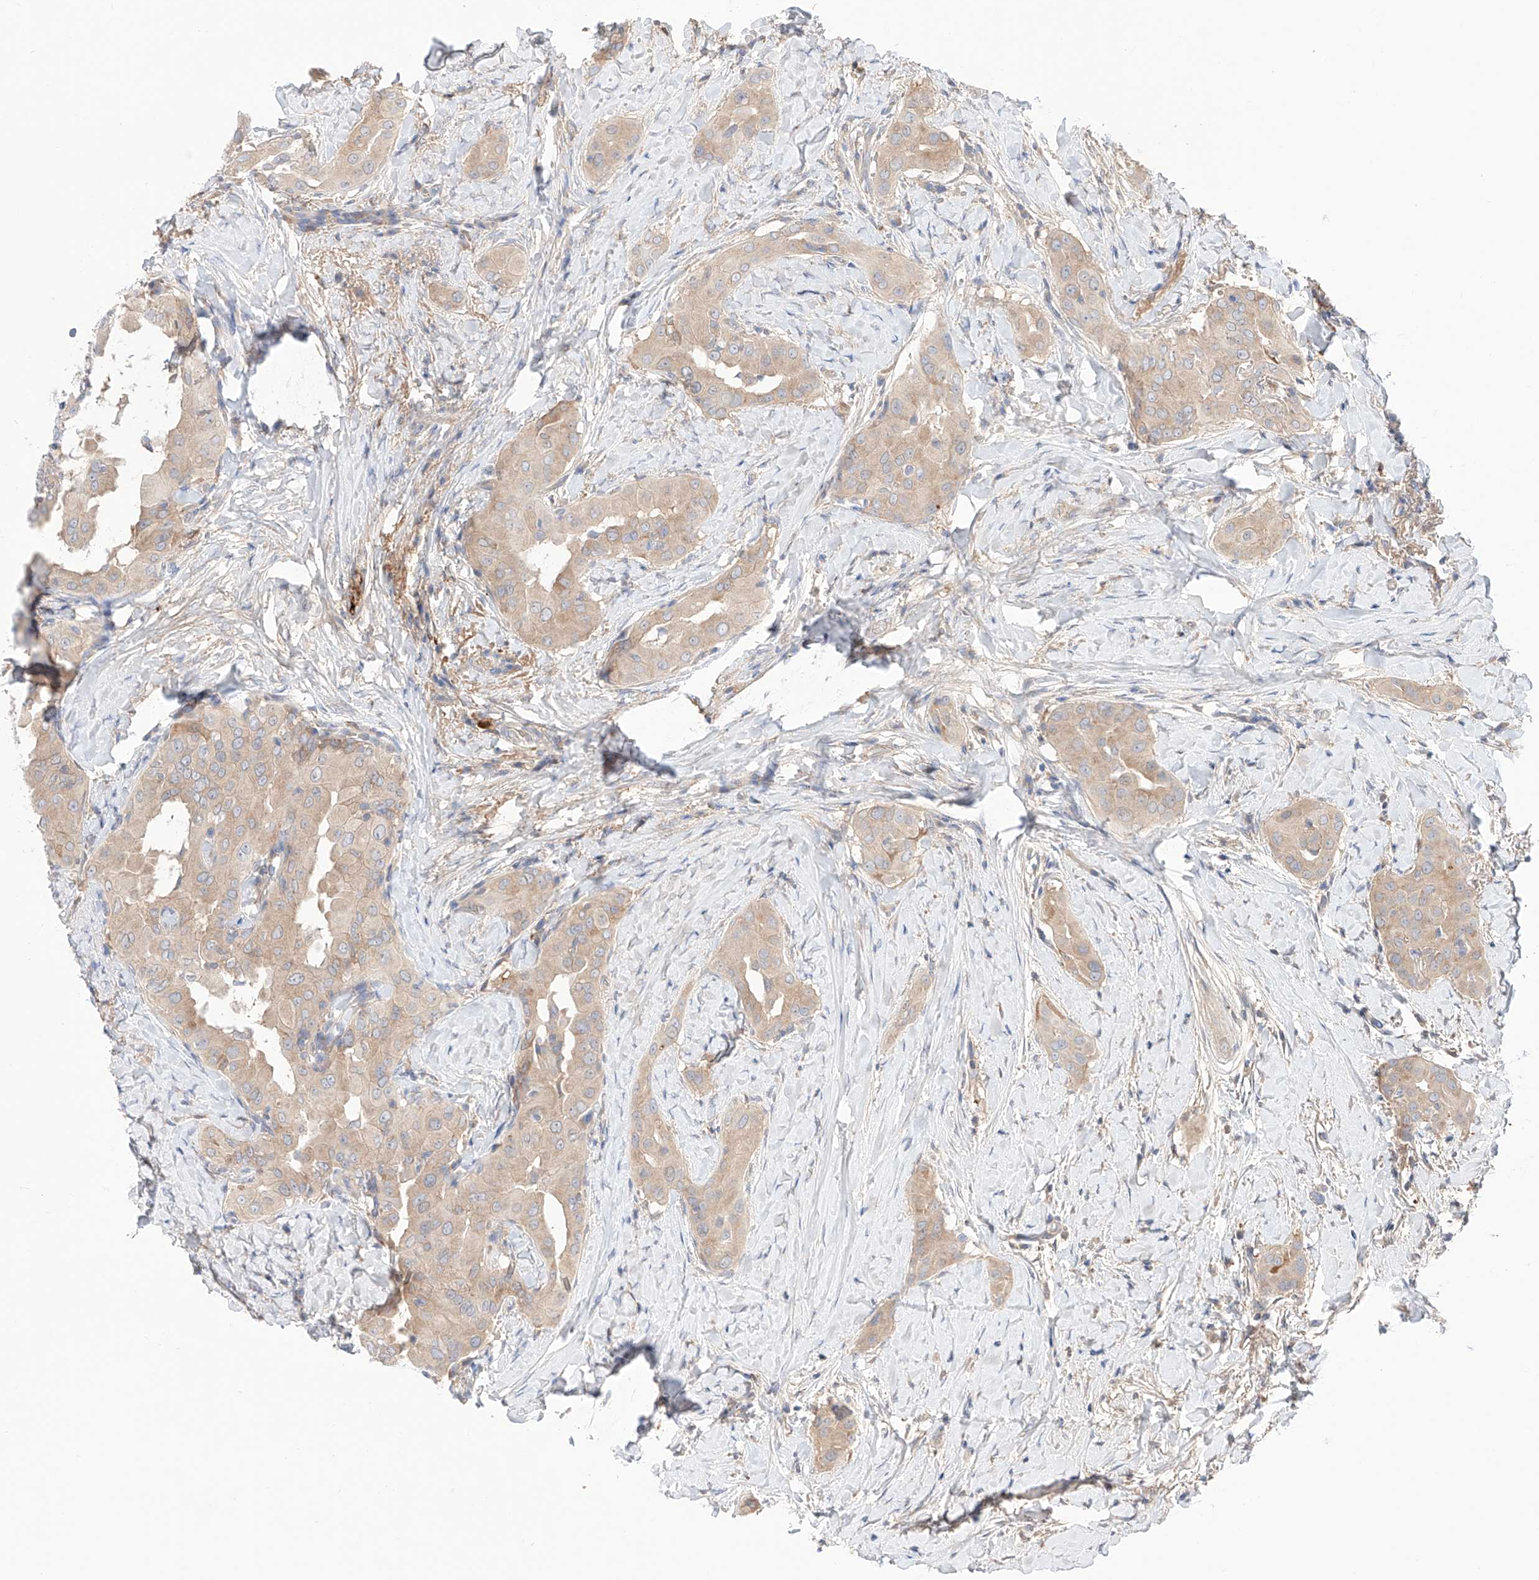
{"staining": {"intensity": "moderate", "quantity": ">75%", "location": "cytoplasmic/membranous"}, "tissue": "thyroid cancer", "cell_type": "Tumor cells", "image_type": "cancer", "snomed": [{"axis": "morphology", "description": "Papillary adenocarcinoma, NOS"}, {"axis": "topography", "description": "Thyroid gland"}], "caption": "Immunohistochemical staining of papillary adenocarcinoma (thyroid) displays moderate cytoplasmic/membranous protein expression in about >75% of tumor cells.", "gene": "PGGT1B", "patient": {"sex": "male", "age": 33}}